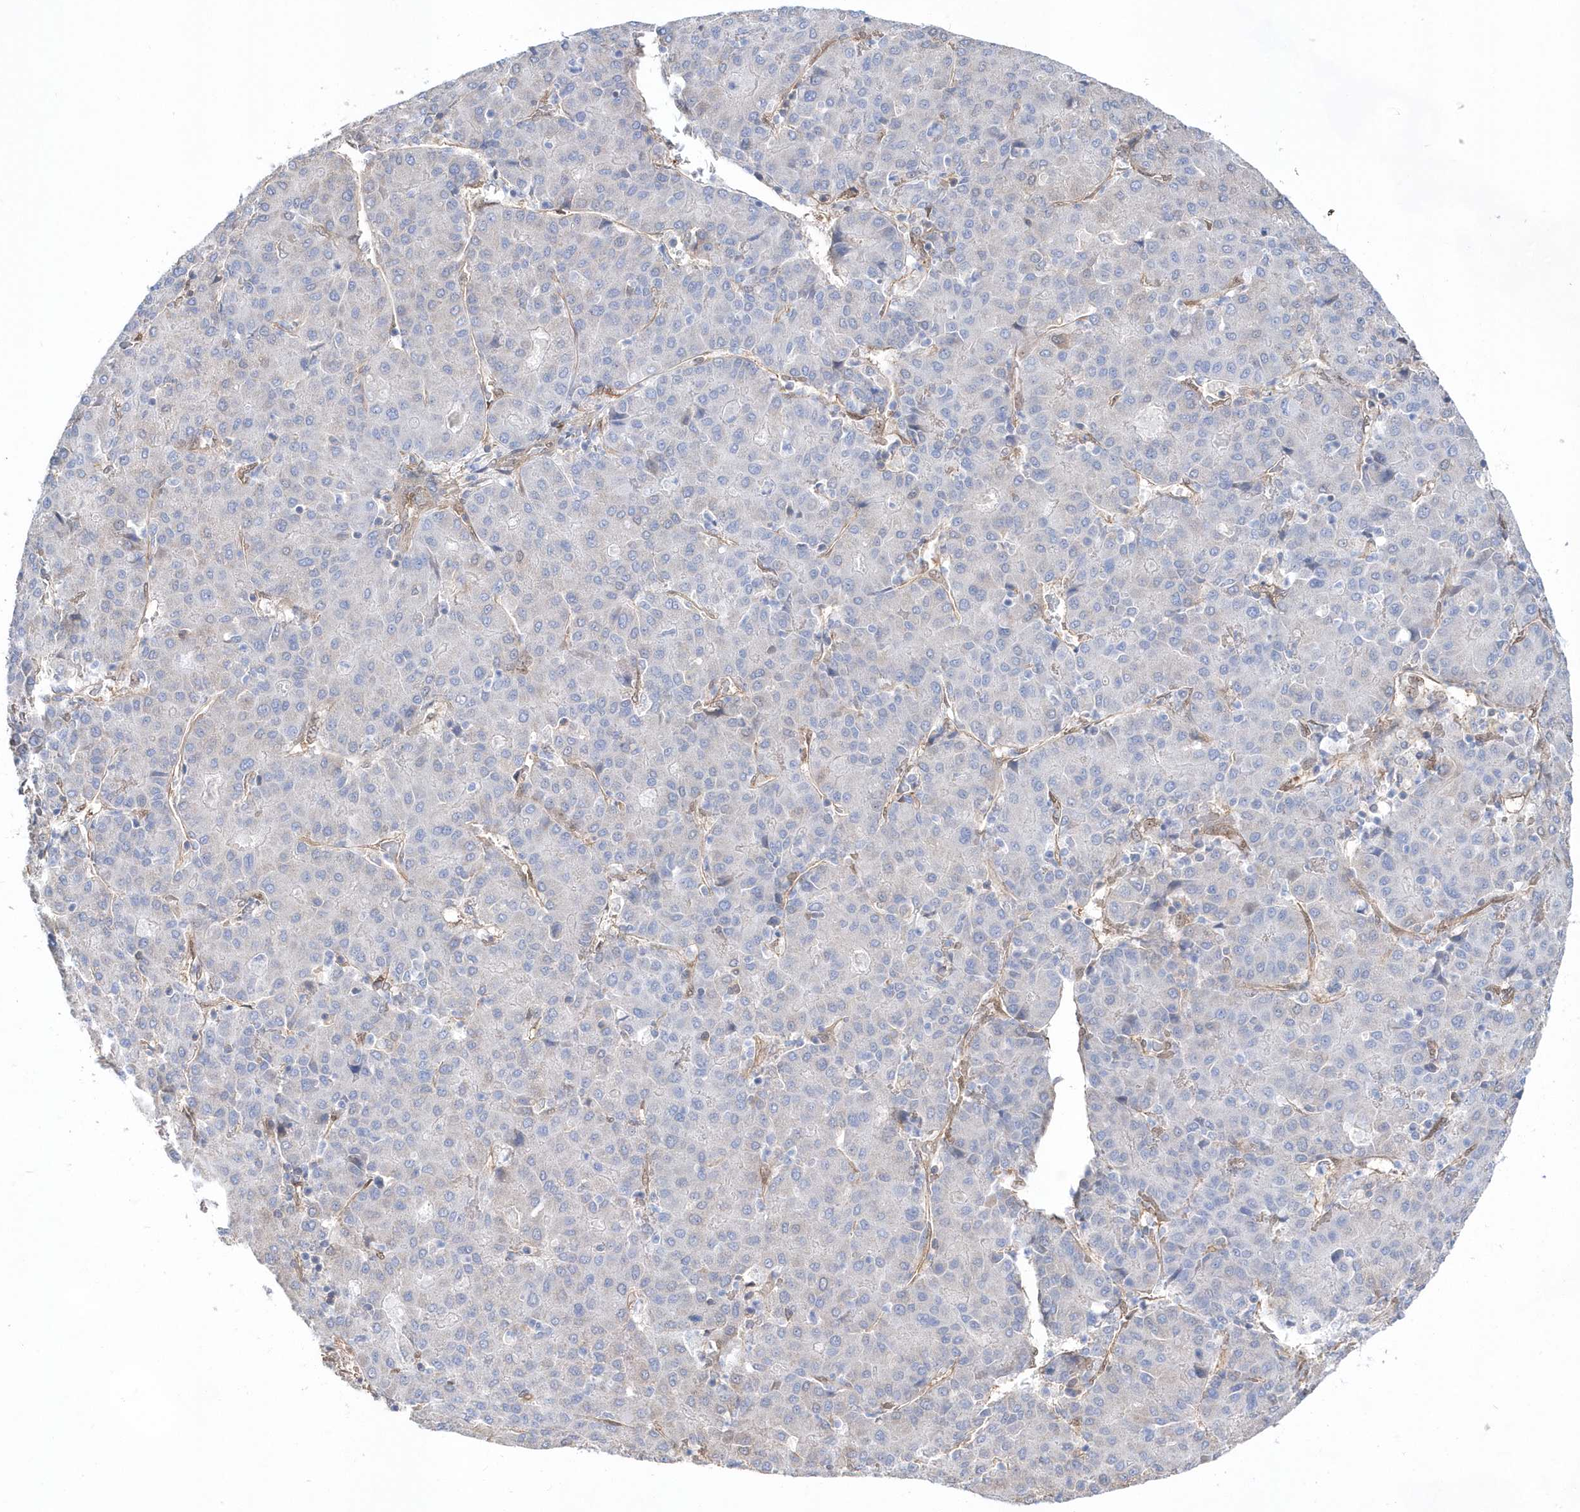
{"staining": {"intensity": "negative", "quantity": "none", "location": "none"}, "tissue": "liver cancer", "cell_type": "Tumor cells", "image_type": "cancer", "snomed": [{"axis": "morphology", "description": "Carcinoma, Hepatocellular, NOS"}, {"axis": "topography", "description": "Liver"}], "caption": "The image demonstrates no significant positivity in tumor cells of liver cancer (hepatocellular carcinoma). The staining is performed using DAB brown chromogen with nuclei counter-stained in using hematoxylin.", "gene": "BDH2", "patient": {"sex": "male", "age": 65}}